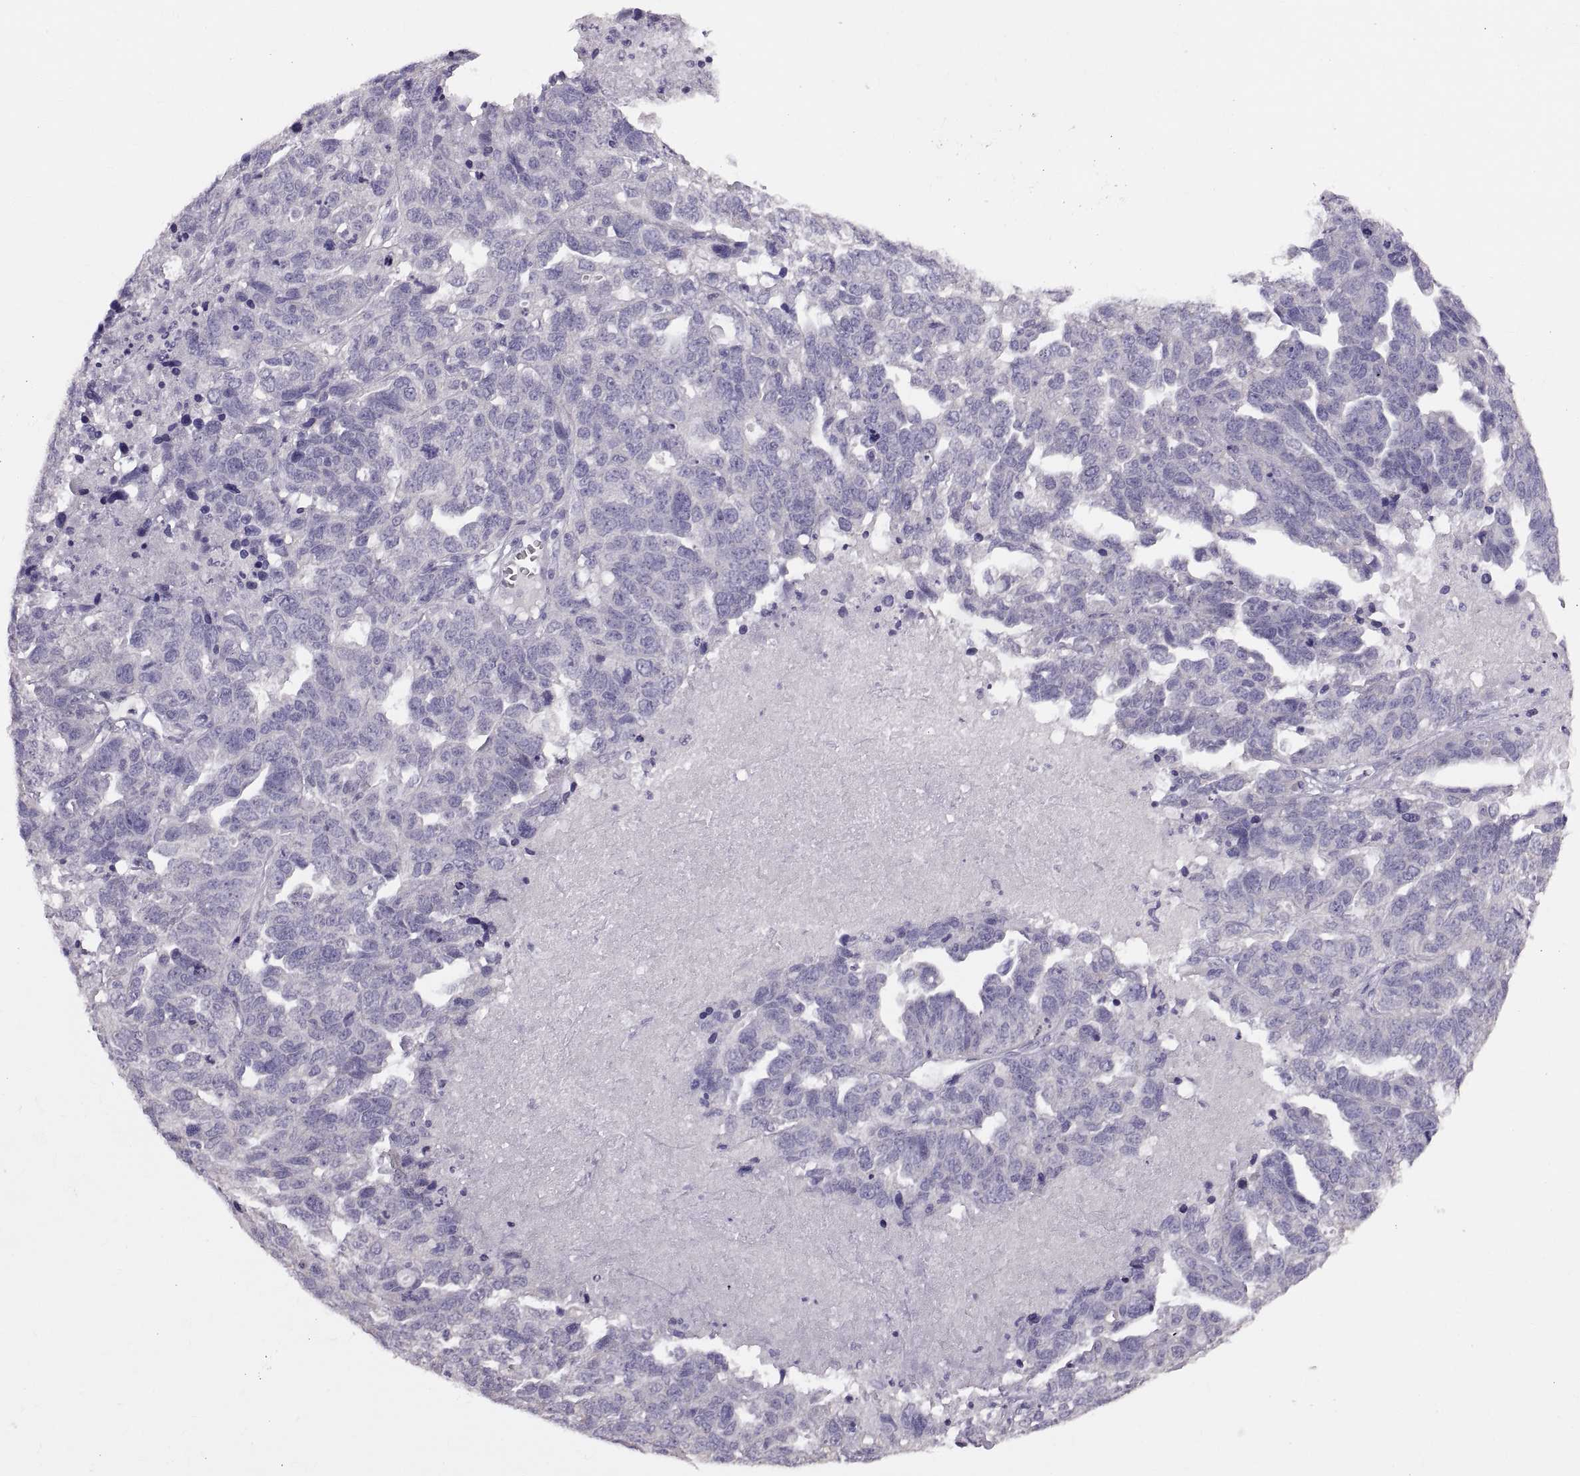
{"staining": {"intensity": "negative", "quantity": "none", "location": "none"}, "tissue": "ovarian cancer", "cell_type": "Tumor cells", "image_type": "cancer", "snomed": [{"axis": "morphology", "description": "Cystadenocarcinoma, serous, NOS"}, {"axis": "topography", "description": "Ovary"}], "caption": "Micrograph shows no significant protein positivity in tumor cells of serous cystadenocarcinoma (ovarian).", "gene": "WBP2NL", "patient": {"sex": "female", "age": 71}}